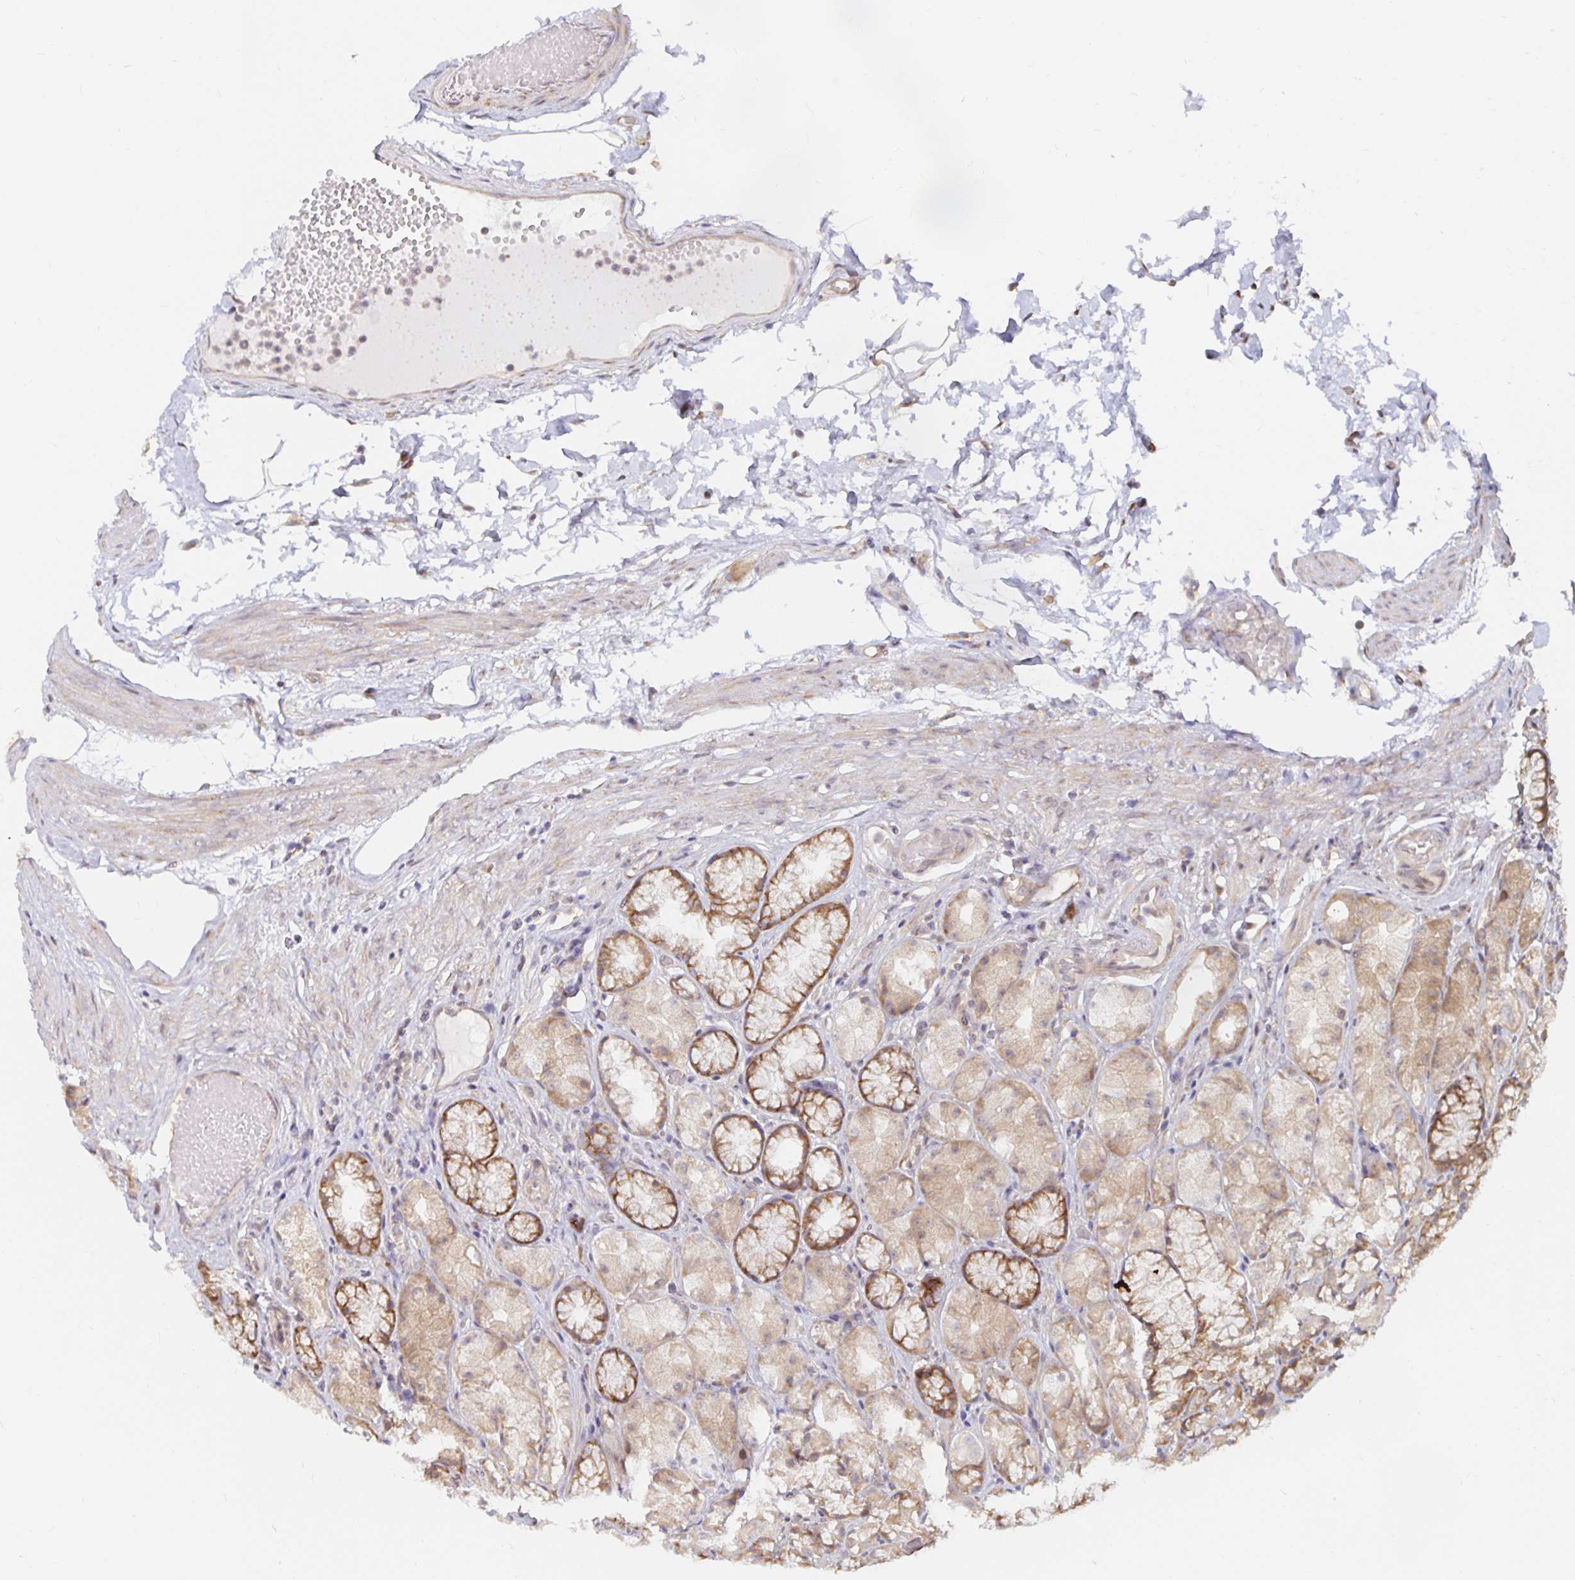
{"staining": {"intensity": "moderate", "quantity": ">75%", "location": "cytoplasmic/membranous"}, "tissue": "stomach", "cell_type": "Glandular cells", "image_type": "normal", "snomed": [{"axis": "morphology", "description": "Normal tissue, NOS"}, {"axis": "topography", "description": "Stomach"}], "caption": "Protein analysis of unremarkable stomach reveals moderate cytoplasmic/membranous staining in about >75% of glandular cells.", "gene": "PDAP1", "patient": {"sex": "male", "age": 70}}